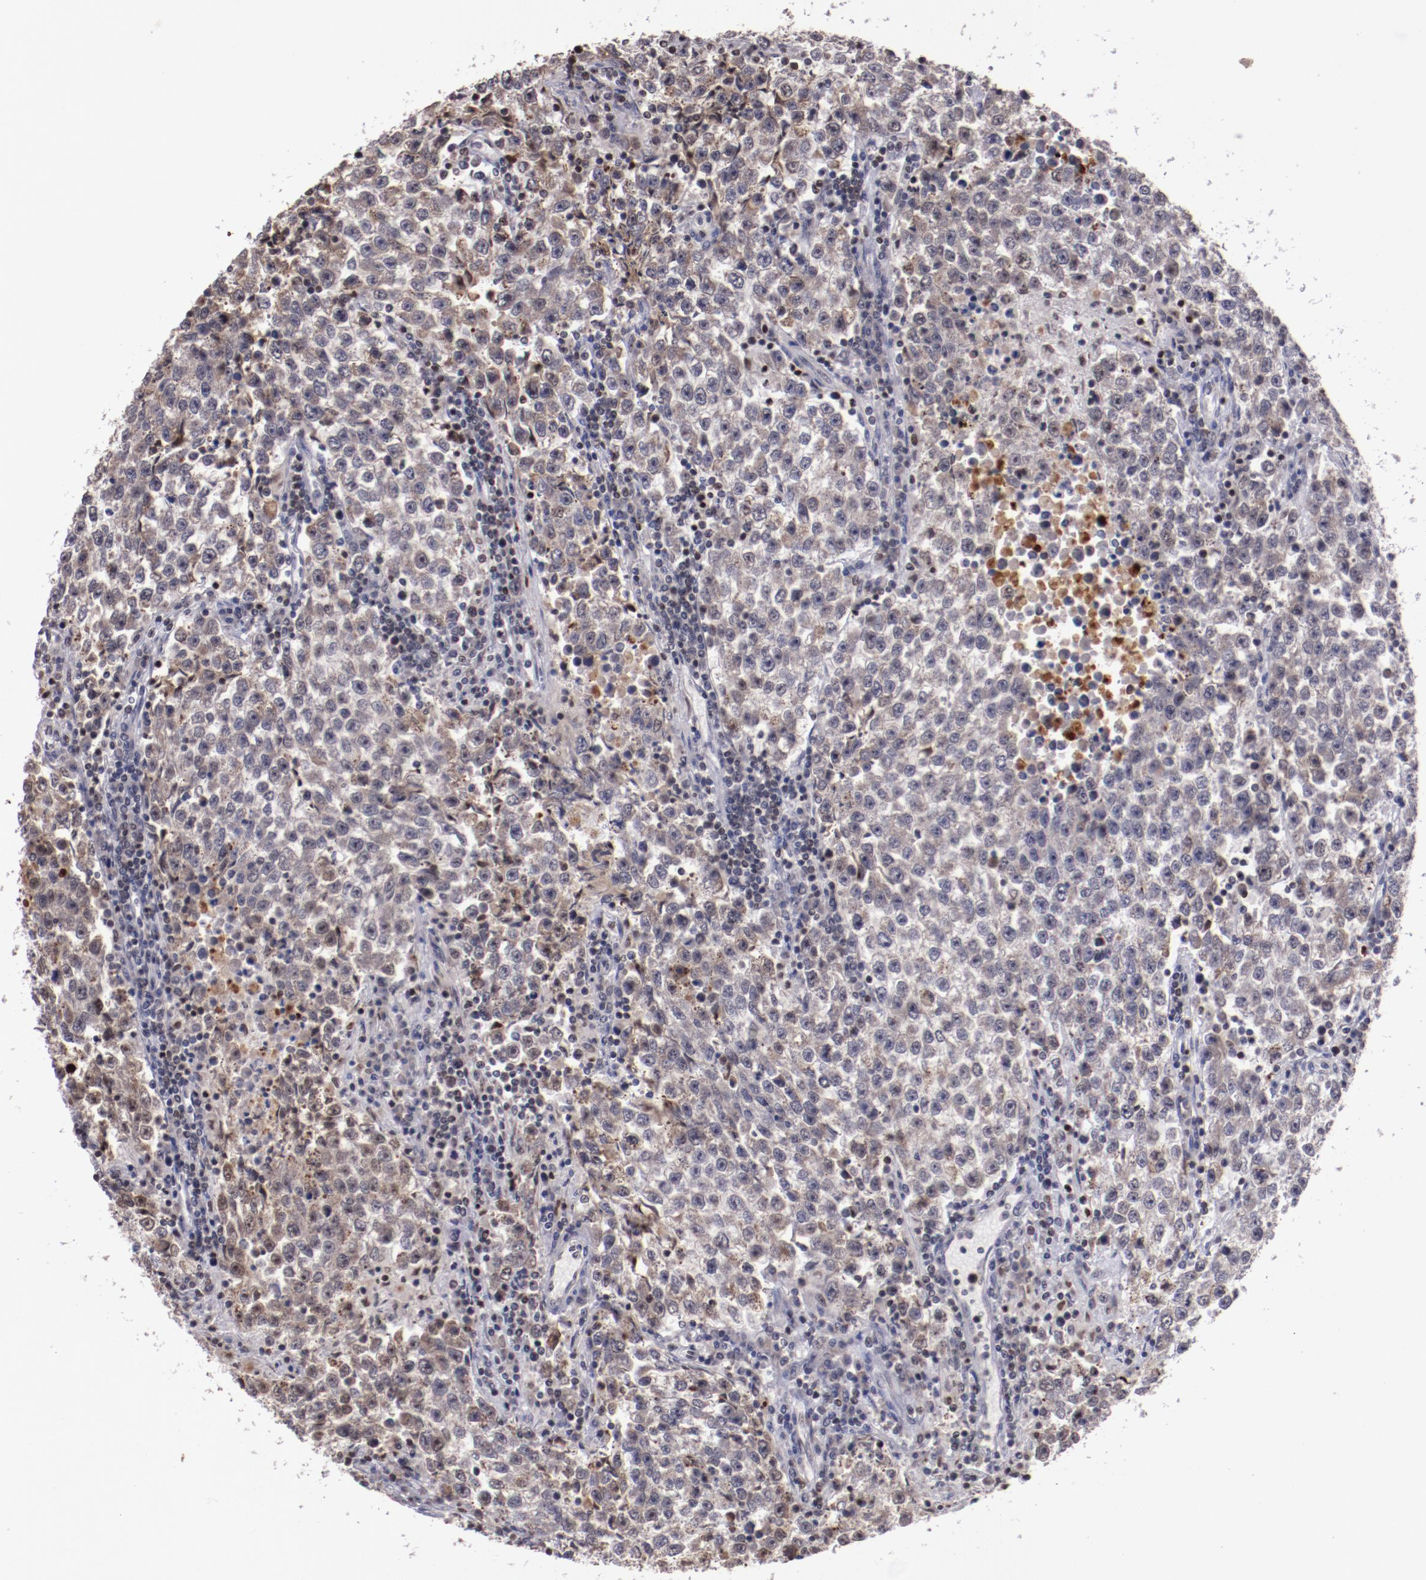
{"staining": {"intensity": "weak", "quantity": "25%-75%", "location": "cytoplasmic/membranous,nuclear"}, "tissue": "testis cancer", "cell_type": "Tumor cells", "image_type": "cancer", "snomed": [{"axis": "morphology", "description": "Seminoma, NOS"}, {"axis": "topography", "description": "Testis"}], "caption": "Protein expression analysis of human testis cancer reveals weak cytoplasmic/membranous and nuclear expression in approximately 25%-75% of tumor cells.", "gene": "DDX24", "patient": {"sex": "male", "age": 36}}